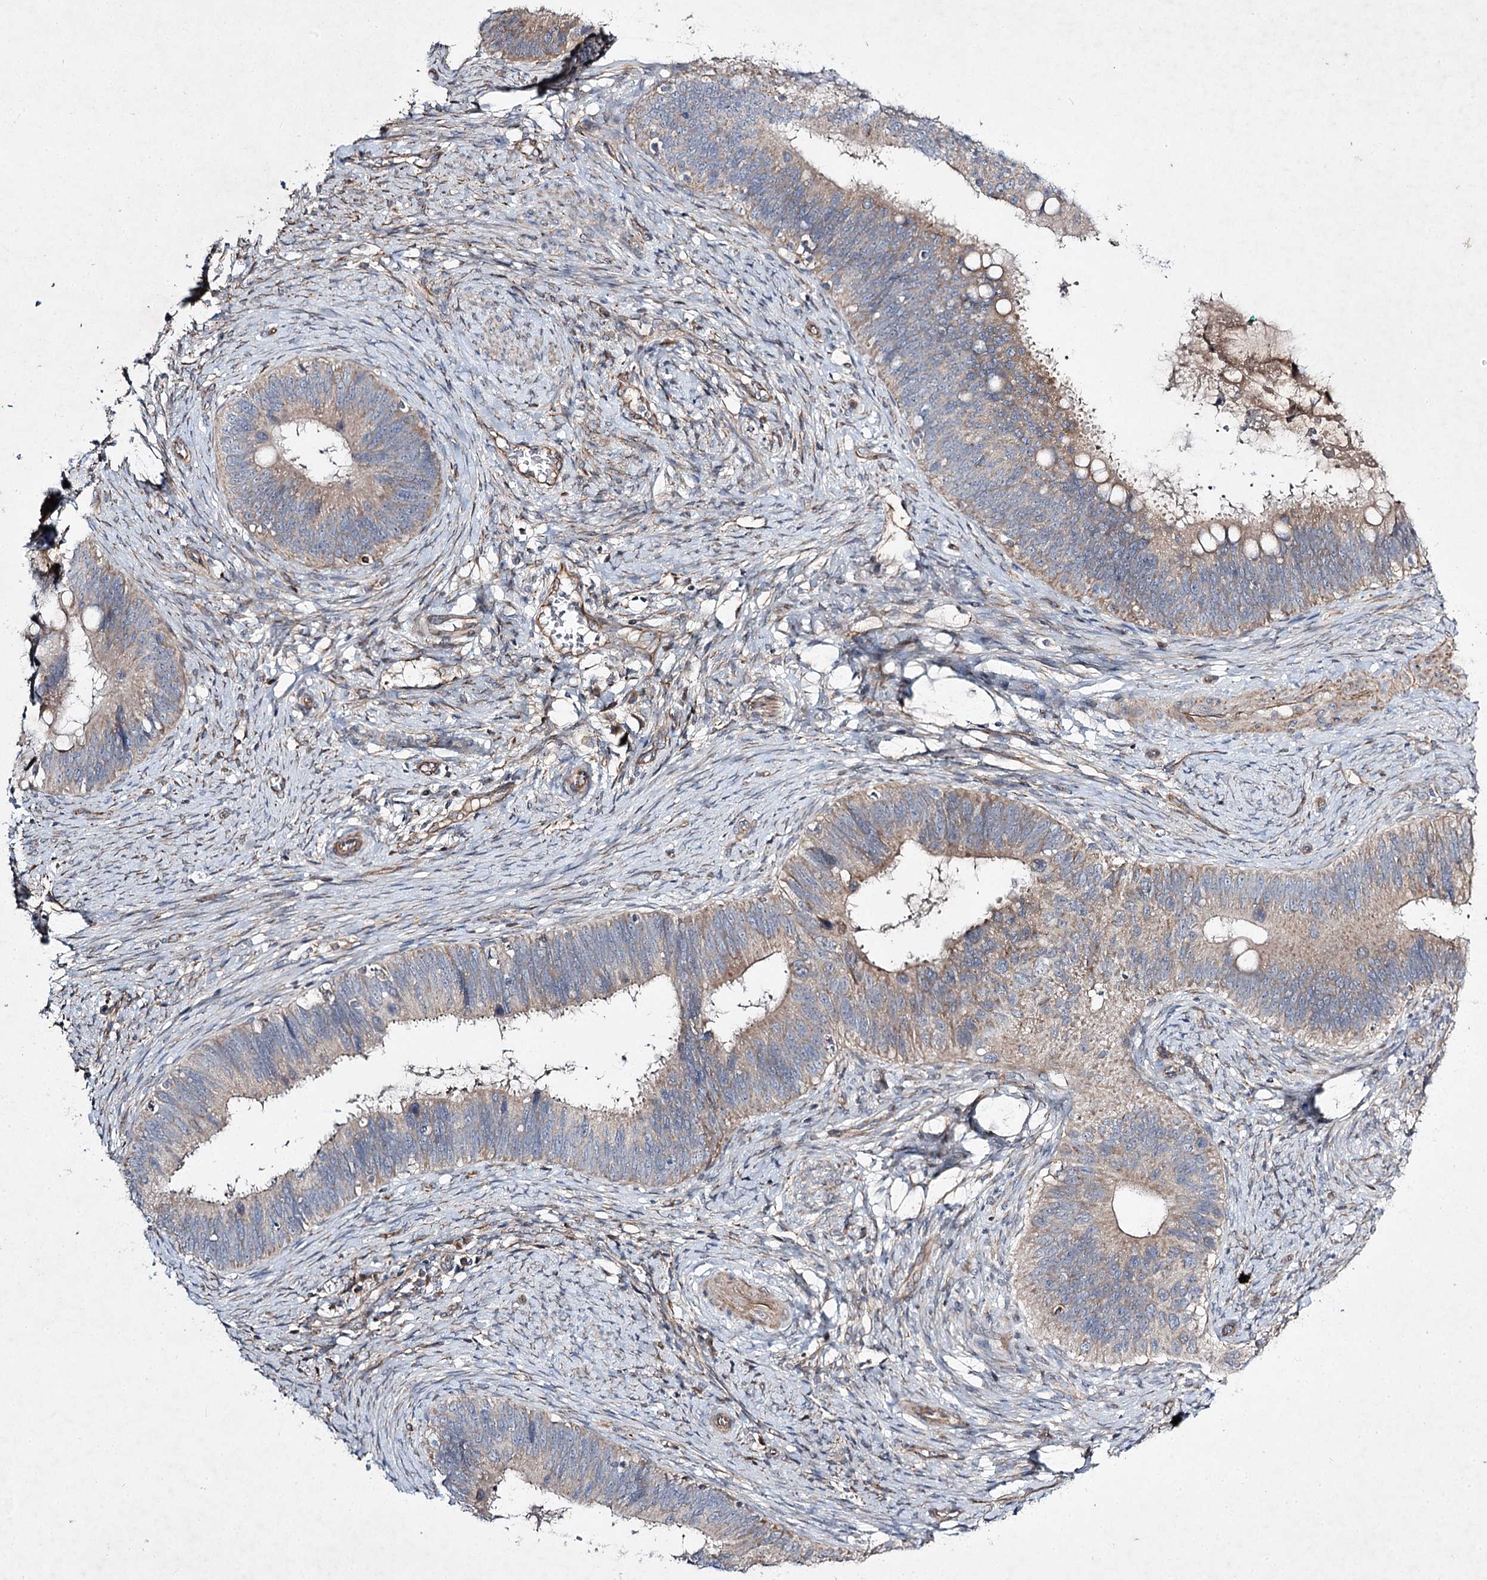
{"staining": {"intensity": "weak", "quantity": "25%-75%", "location": "cytoplasmic/membranous"}, "tissue": "cervical cancer", "cell_type": "Tumor cells", "image_type": "cancer", "snomed": [{"axis": "morphology", "description": "Adenocarcinoma, NOS"}, {"axis": "topography", "description": "Cervix"}], "caption": "Immunohistochemical staining of human adenocarcinoma (cervical) exhibits low levels of weak cytoplasmic/membranous protein staining in about 25%-75% of tumor cells.", "gene": "KIAA0825", "patient": {"sex": "female", "age": 42}}